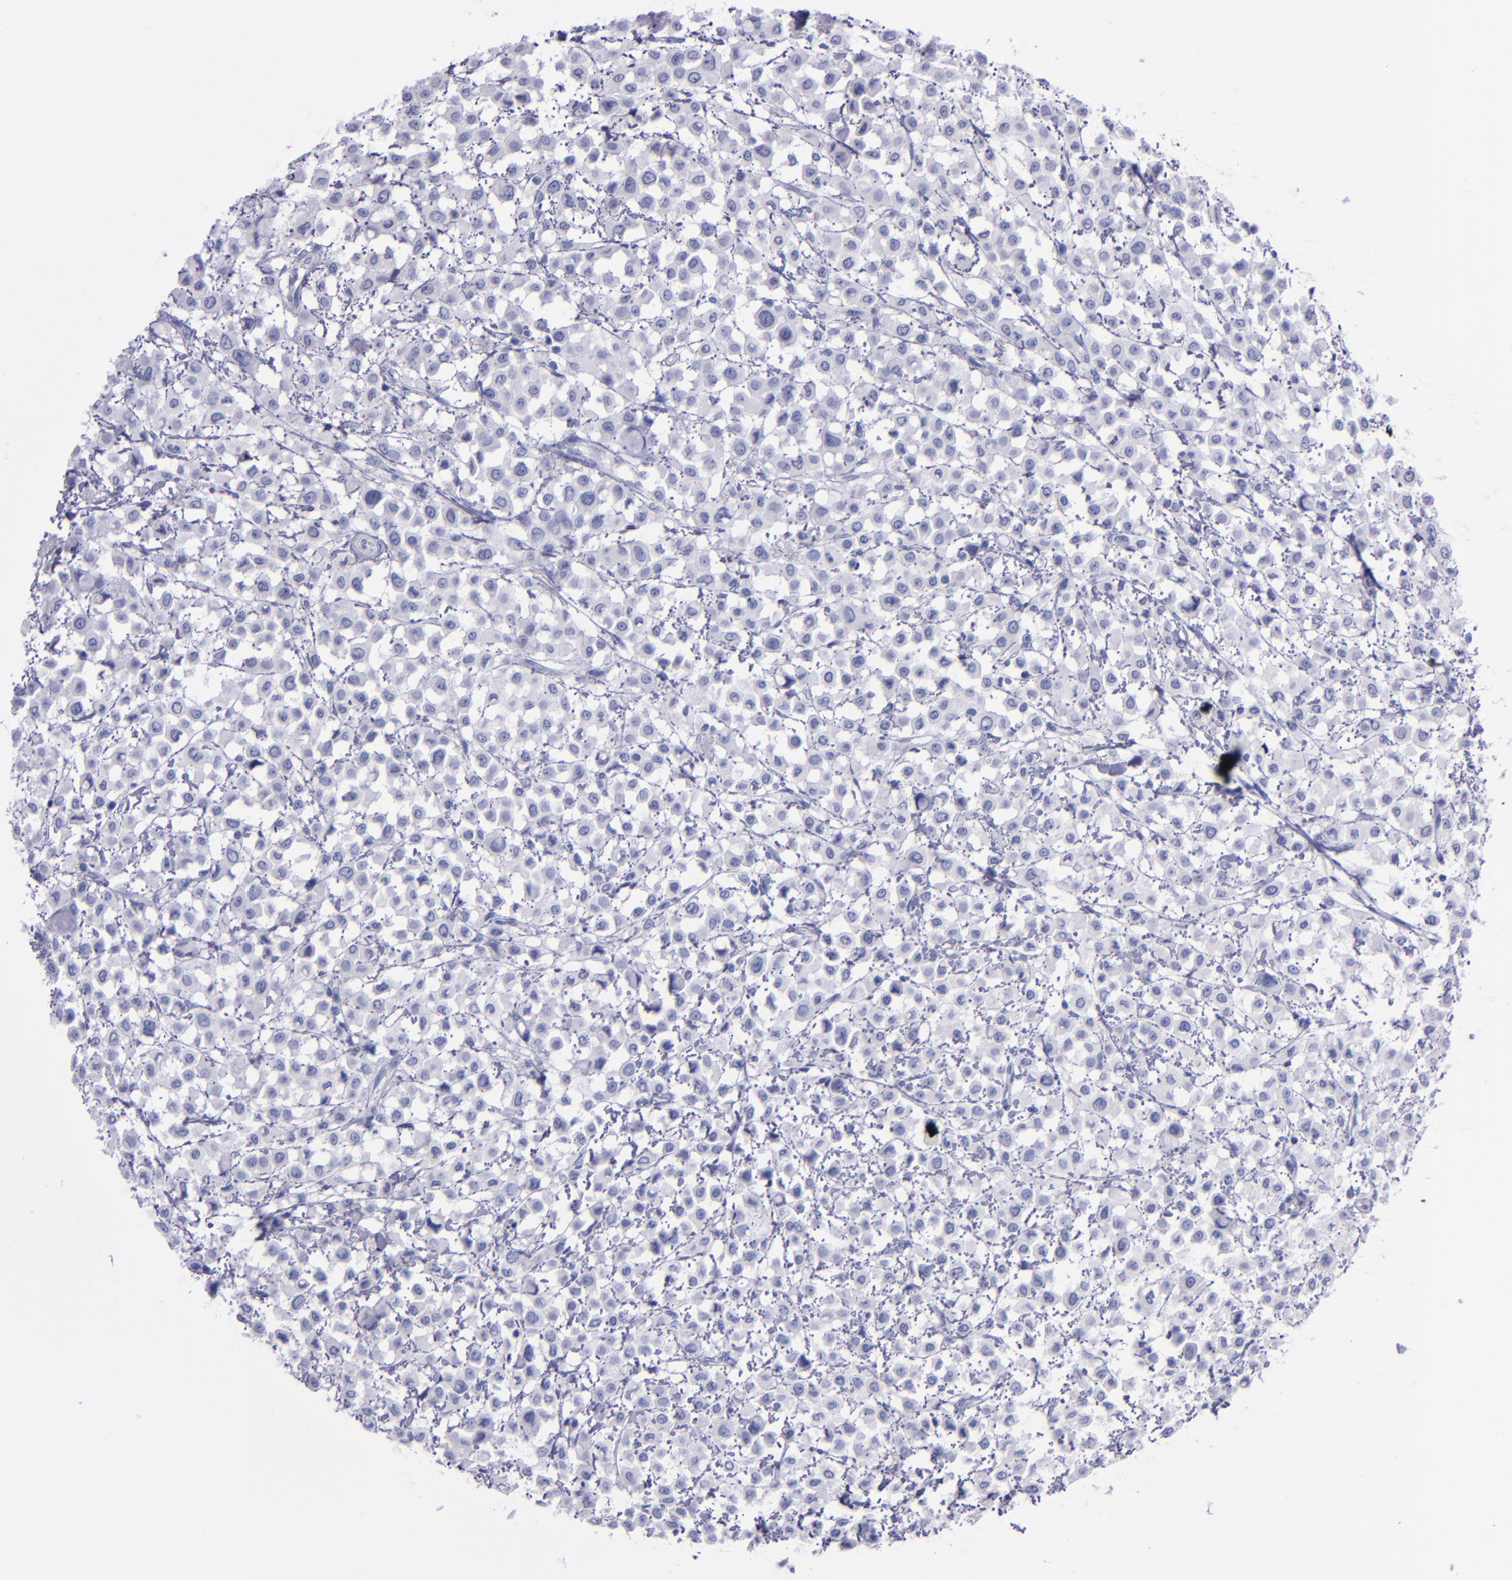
{"staining": {"intensity": "negative", "quantity": "none", "location": "none"}, "tissue": "breast cancer", "cell_type": "Tumor cells", "image_type": "cancer", "snomed": [{"axis": "morphology", "description": "Lobular carcinoma"}, {"axis": "topography", "description": "Breast"}], "caption": "Immunohistochemistry (IHC) of human breast cancer (lobular carcinoma) shows no positivity in tumor cells.", "gene": "CR1", "patient": {"sex": "female", "age": 85}}